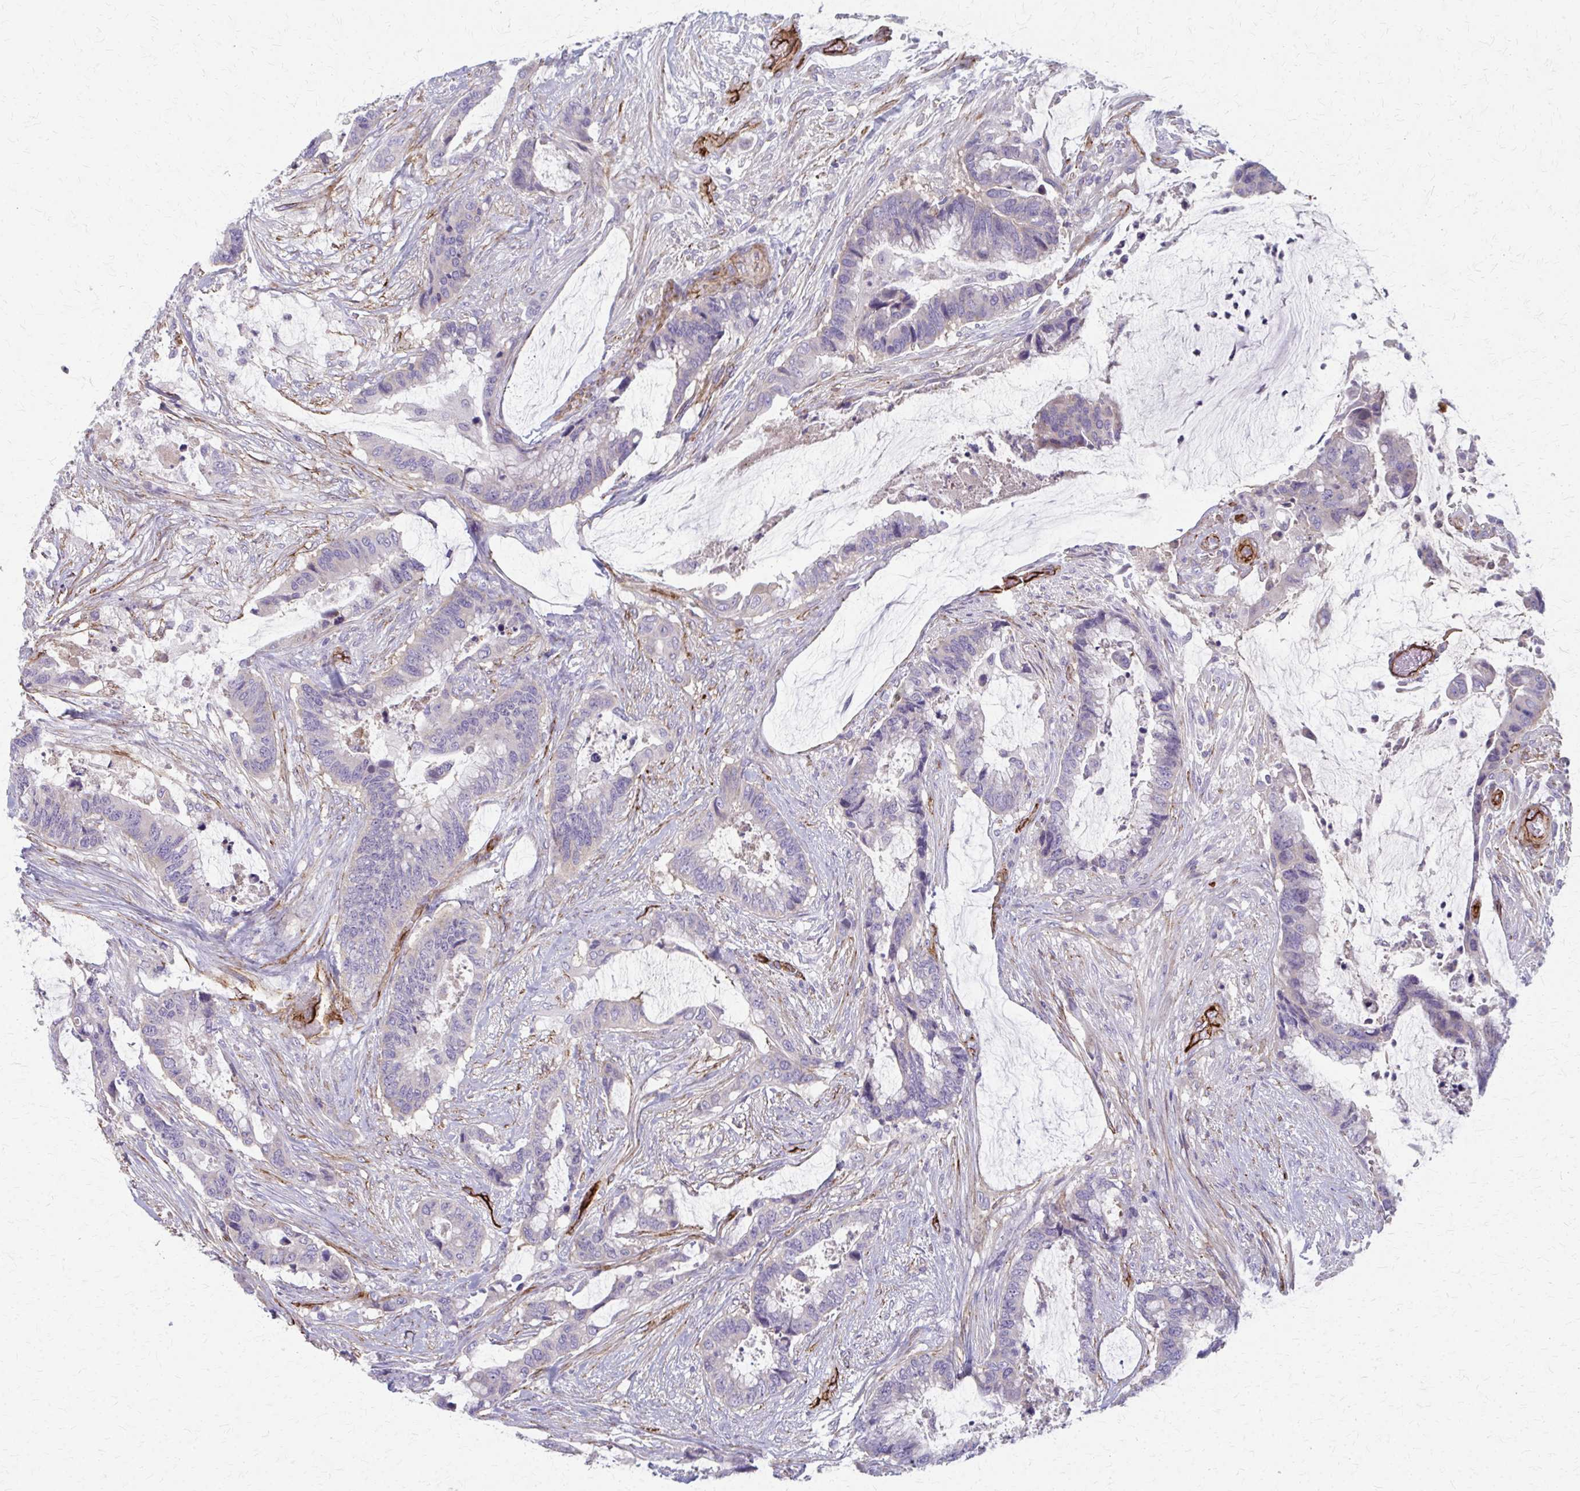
{"staining": {"intensity": "negative", "quantity": "none", "location": "none"}, "tissue": "colorectal cancer", "cell_type": "Tumor cells", "image_type": "cancer", "snomed": [{"axis": "morphology", "description": "Adenocarcinoma, NOS"}, {"axis": "topography", "description": "Rectum"}], "caption": "Protein analysis of colorectal cancer (adenocarcinoma) demonstrates no significant positivity in tumor cells.", "gene": "ADIPOQ", "patient": {"sex": "female", "age": 59}}